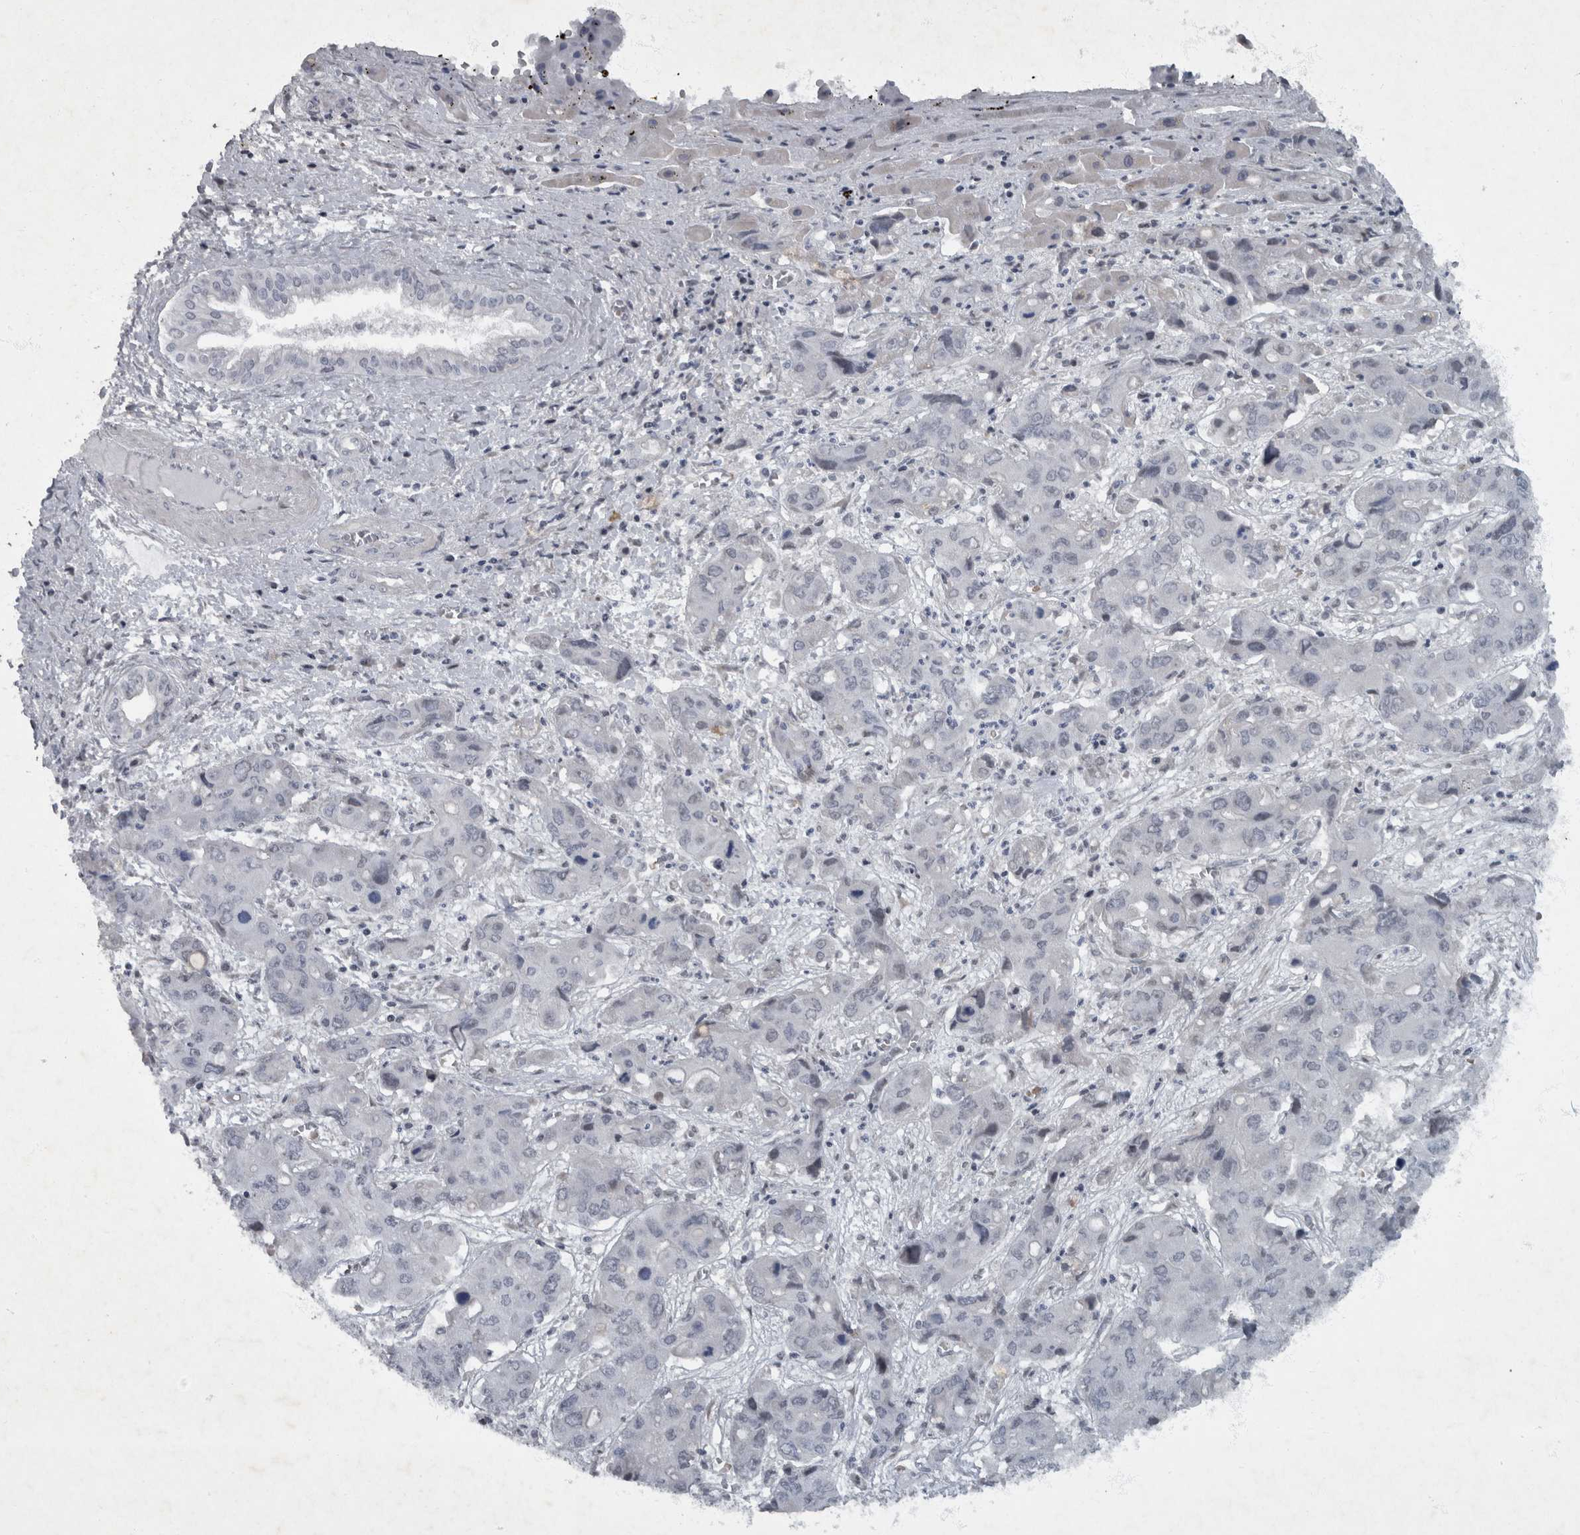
{"staining": {"intensity": "negative", "quantity": "none", "location": "none"}, "tissue": "liver cancer", "cell_type": "Tumor cells", "image_type": "cancer", "snomed": [{"axis": "morphology", "description": "Cholangiocarcinoma"}, {"axis": "topography", "description": "Liver"}], "caption": "This is a image of IHC staining of liver cancer, which shows no expression in tumor cells.", "gene": "WDR33", "patient": {"sex": "male", "age": 67}}